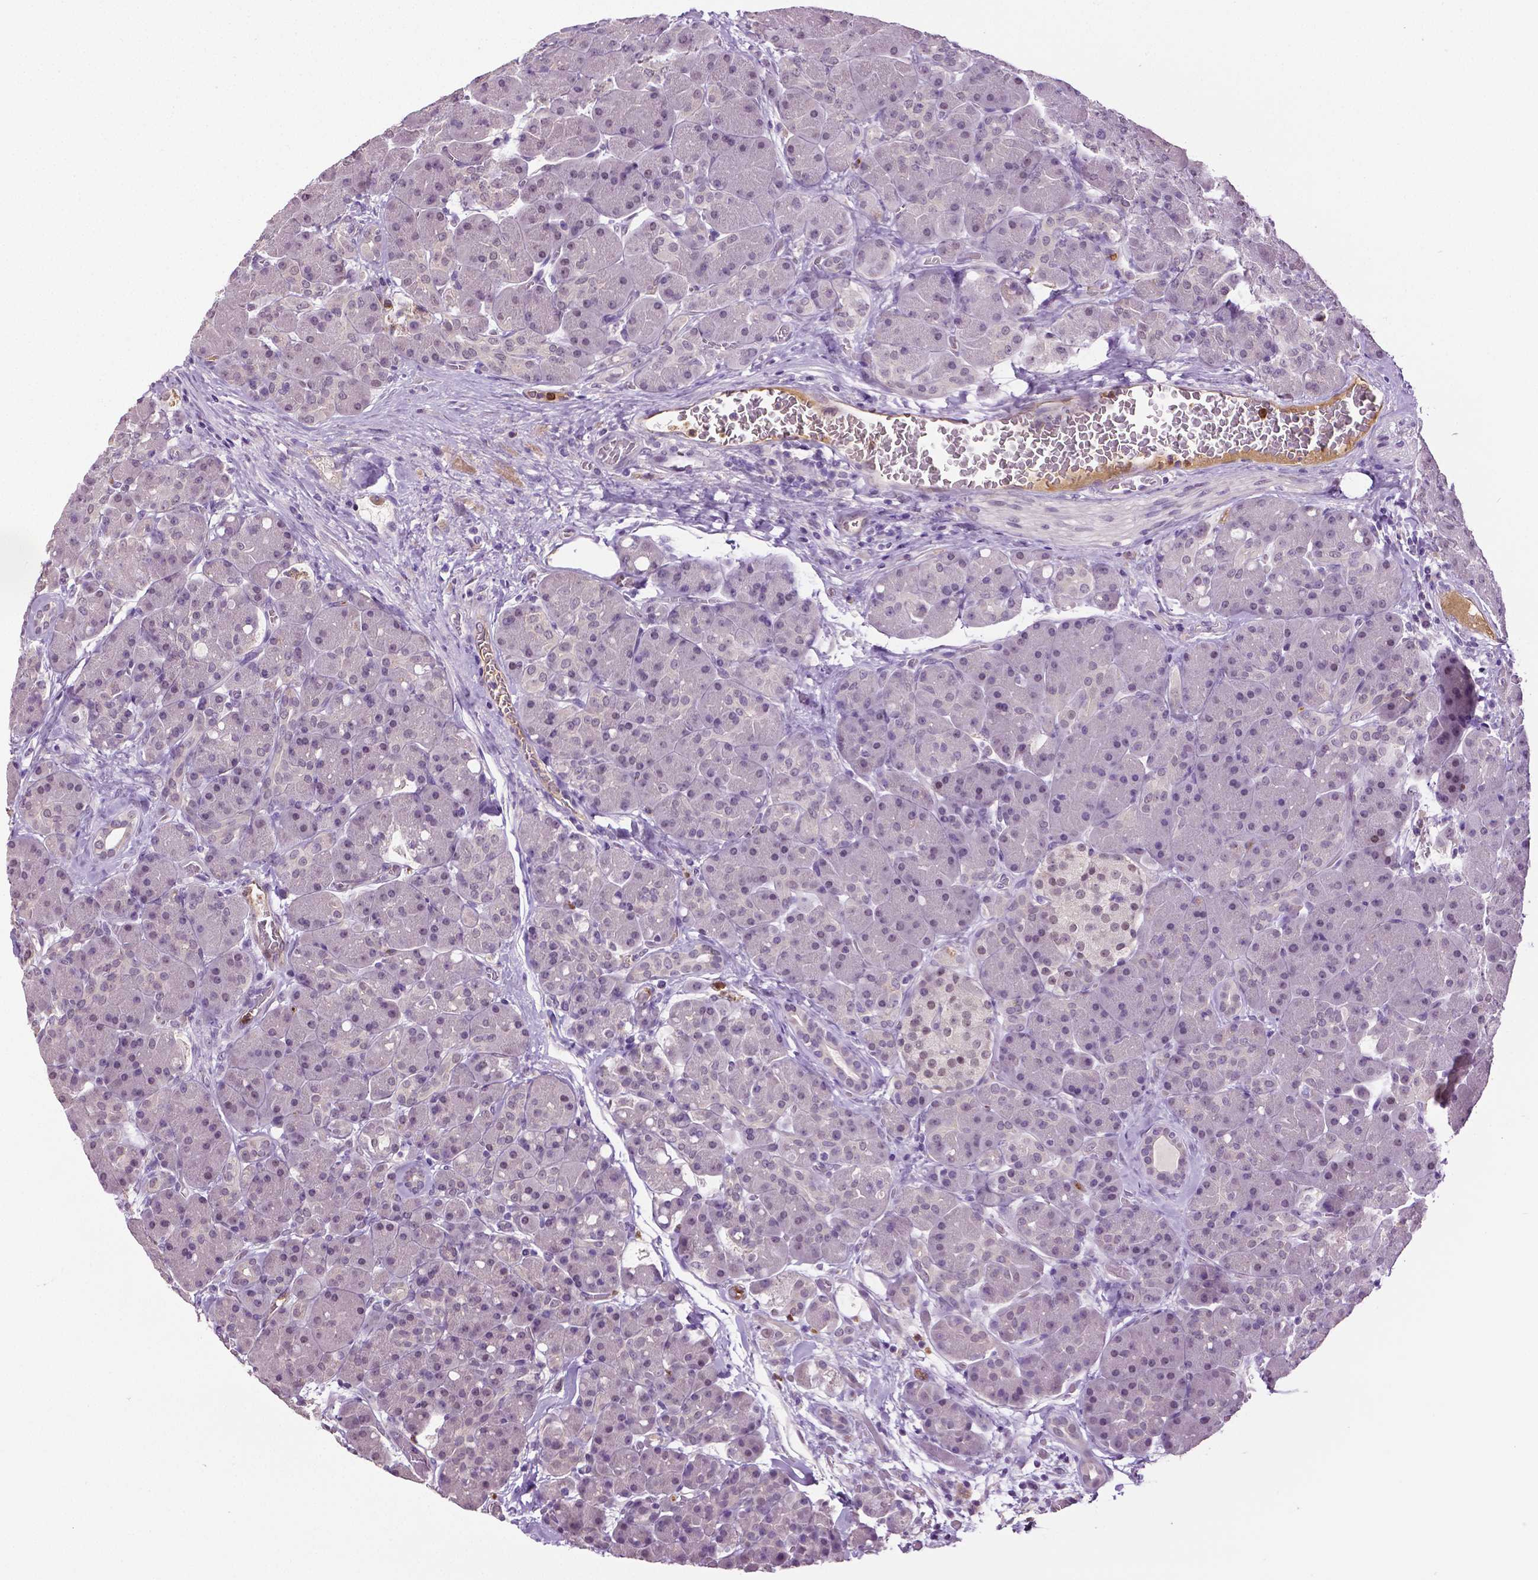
{"staining": {"intensity": "weak", "quantity": "<25%", "location": "nuclear"}, "tissue": "pancreas", "cell_type": "Exocrine glandular cells", "image_type": "normal", "snomed": [{"axis": "morphology", "description": "Normal tissue, NOS"}, {"axis": "topography", "description": "Pancreas"}], "caption": "A micrograph of pancreas stained for a protein demonstrates no brown staining in exocrine glandular cells. Nuclei are stained in blue.", "gene": "PTPN5", "patient": {"sex": "male", "age": 55}}